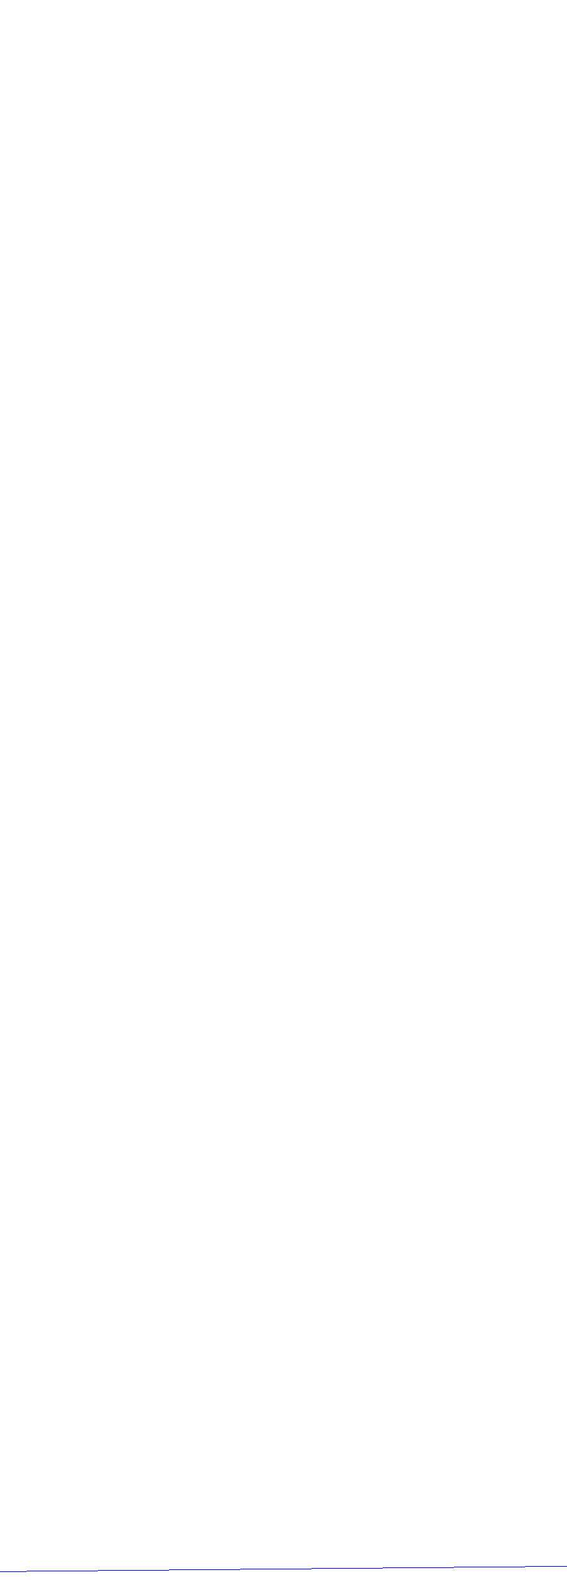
{"staining": {"intensity": "negative", "quantity": "none", "location": "none"}, "tissue": "breast cancer", "cell_type": "Tumor cells", "image_type": "cancer", "snomed": [{"axis": "morphology", "description": "Duct carcinoma"}, {"axis": "topography", "description": "Breast"}], "caption": "Immunohistochemistry image of neoplastic tissue: breast cancer stained with DAB shows no significant protein expression in tumor cells.", "gene": "ACTA1", "patient": {"sex": "female", "age": 68}}